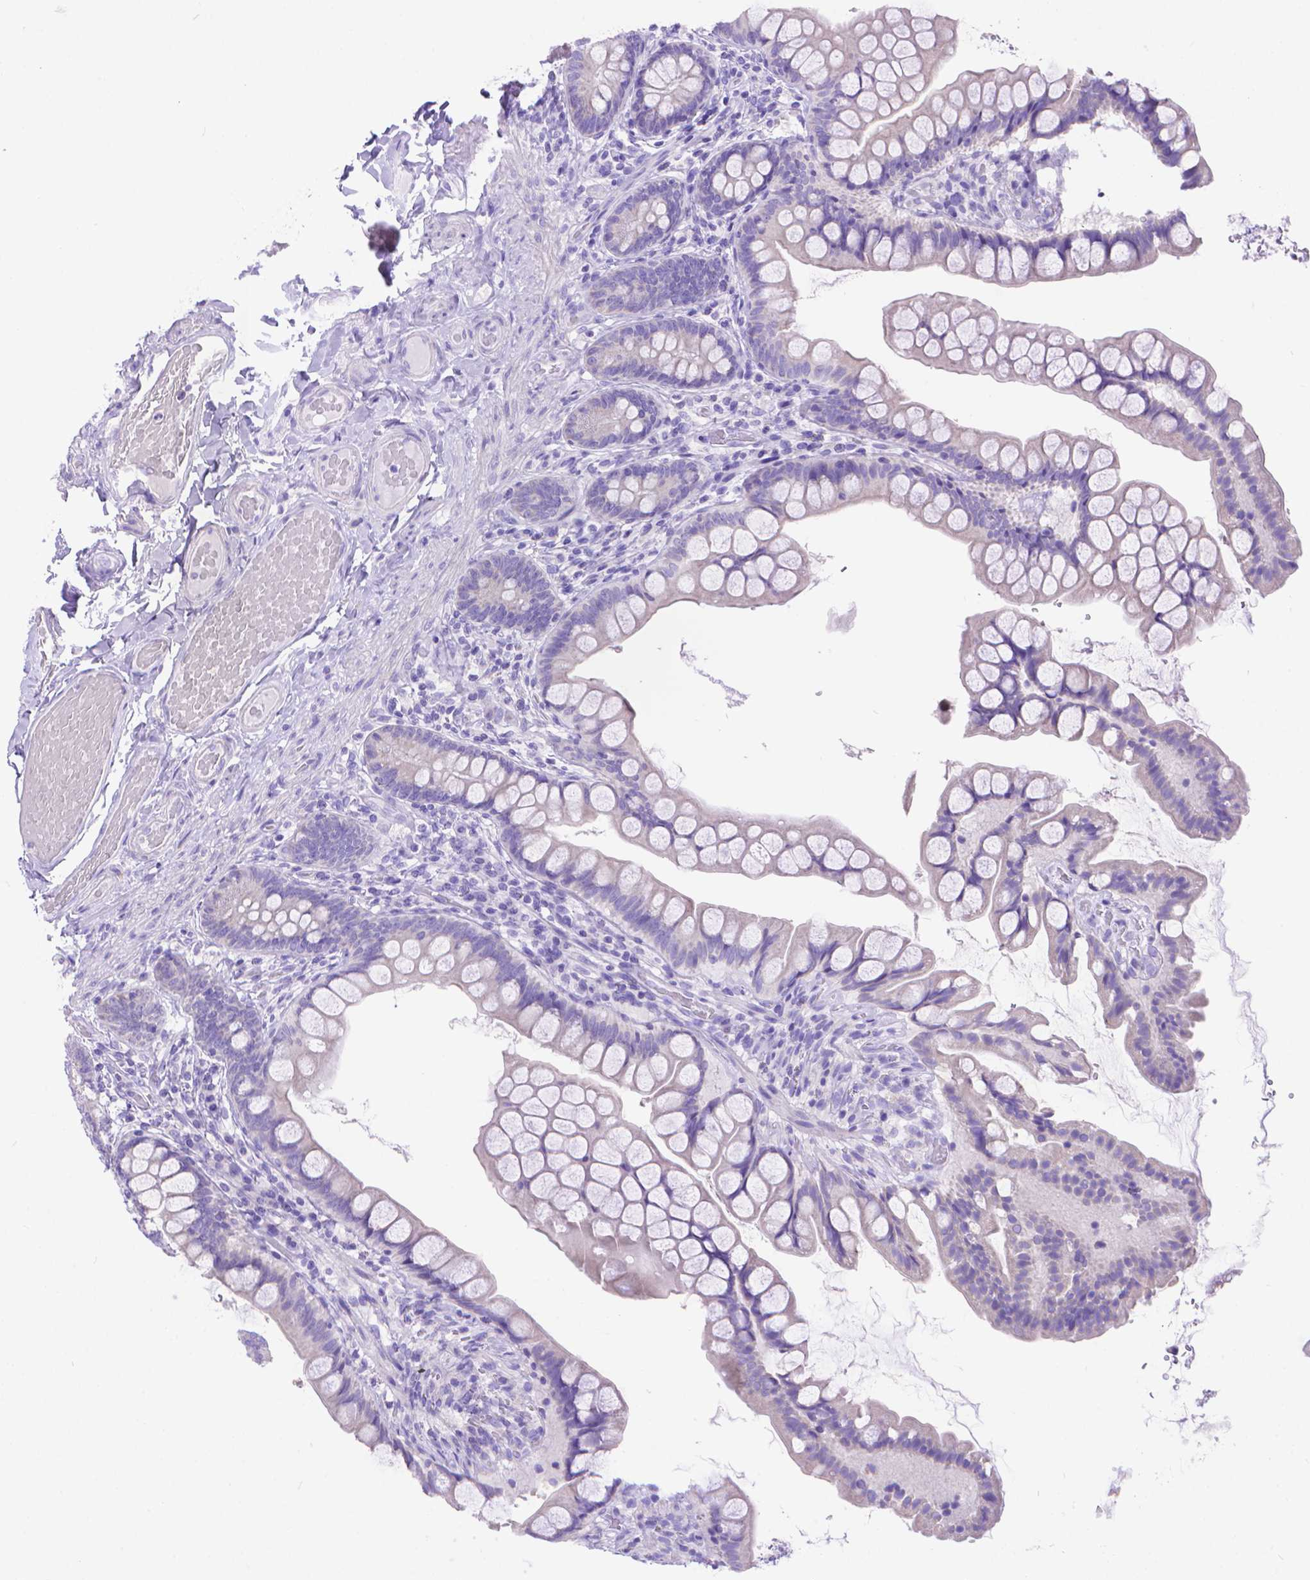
{"staining": {"intensity": "negative", "quantity": "none", "location": "none"}, "tissue": "small intestine", "cell_type": "Glandular cells", "image_type": "normal", "snomed": [{"axis": "morphology", "description": "Normal tissue, NOS"}, {"axis": "topography", "description": "Small intestine"}], "caption": "Glandular cells are negative for protein expression in unremarkable human small intestine. (IHC, brightfield microscopy, high magnification).", "gene": "DHRS2", "patient": {"sex": "male", "age": 70}}